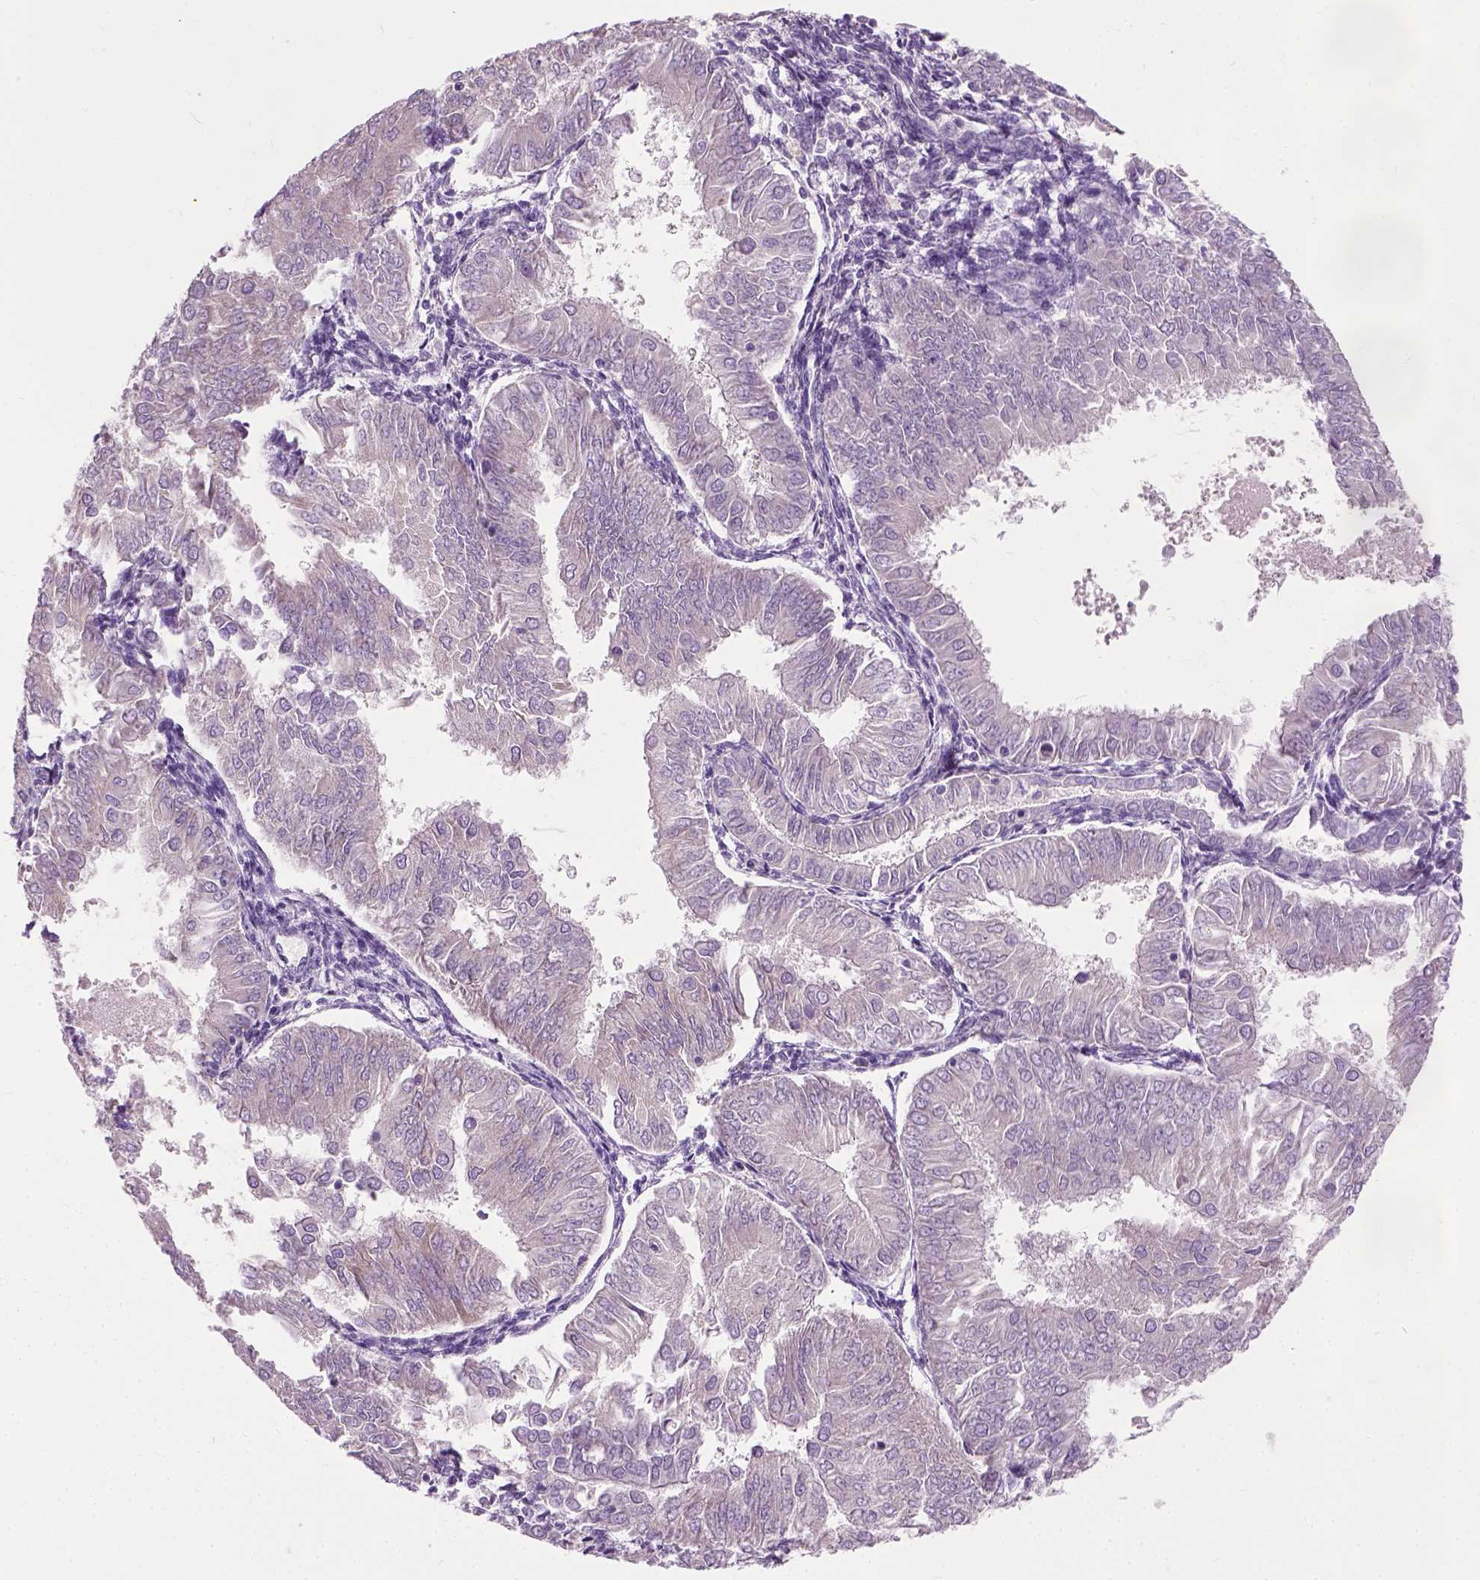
{"staining": {"intensity": "negative", "quantity": "none", "location": "none"}, "tissue": "endometrial cancer", "cell_type": "Tumor cells", "image_type": "cancer", "snomed": [{"axis": "morphology", "description": "Adenocarcinoma, NOS"}, {"axis": "topography", "description": "Endometrium"}], "caption": "Tumor cells are negative for protein expression in human endometrial cancer (adenocarcinoma). Nuclei are stained in blue.", "gene": "TRIM72", "patient": {"sex": "female", "age": 53}}